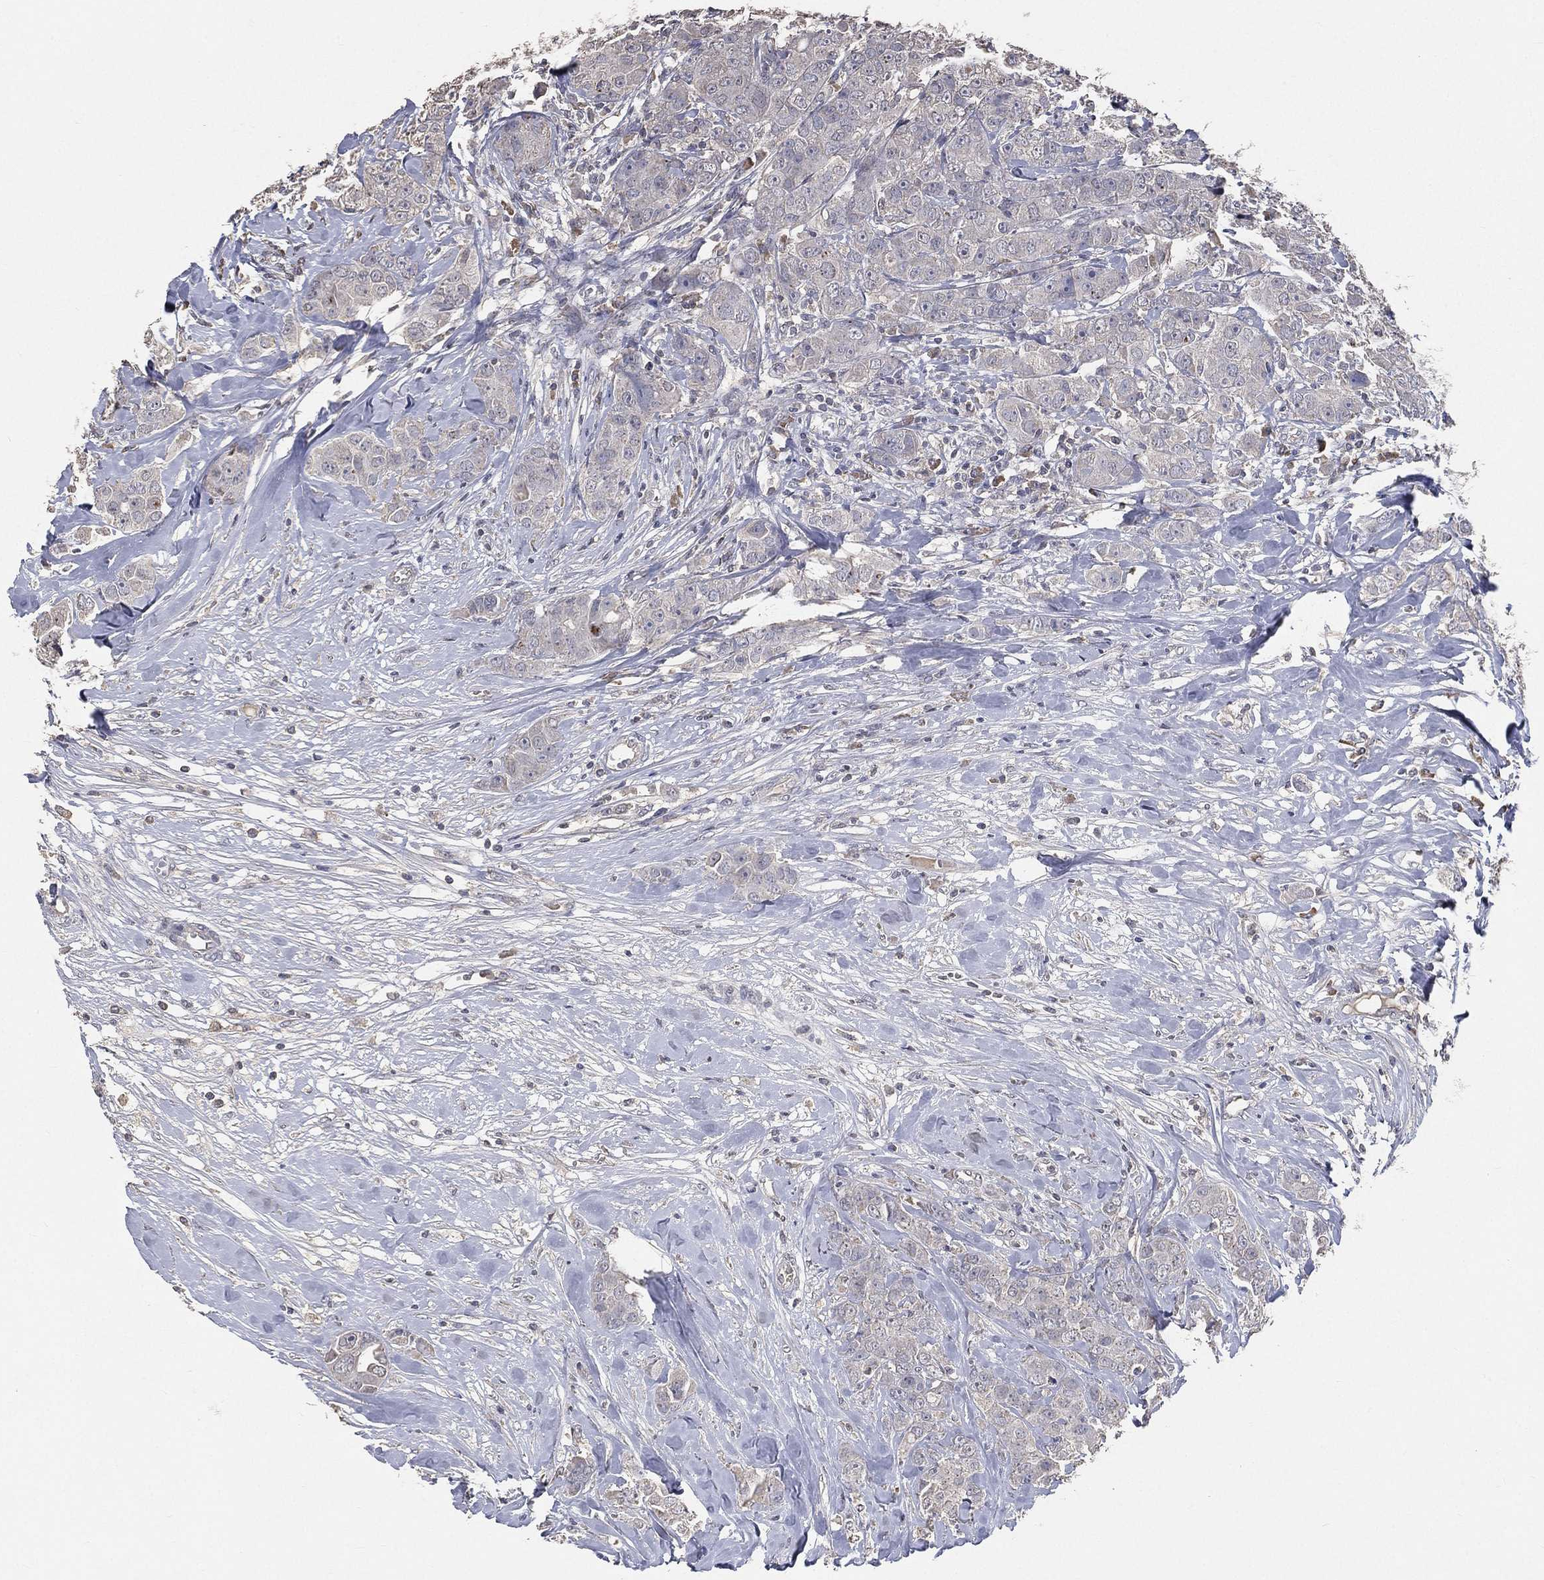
{"staining": {"intensity": "negative", "quantity": "none", "location": "none"}, "tissue": "breast cancer", "cell_type": "Tumor cells", "image_type": "cancer", "snomed": [{"axis": "morphology", "description": "Duct carcinoma"}, {"axis": "topography", "description": "Breast"}], "caption": "Immunohistochemistry (IHC) histopathology image of neoplastic tissue: human breast cancer (infiltrating ductal carcinoma) stained with DAB (3,3'-diaminobenzidine) demonstrates no significant protein positivity in tumor cells.", "gene": "SNAP25", "patient": {"sex": "female", "age": 43}}